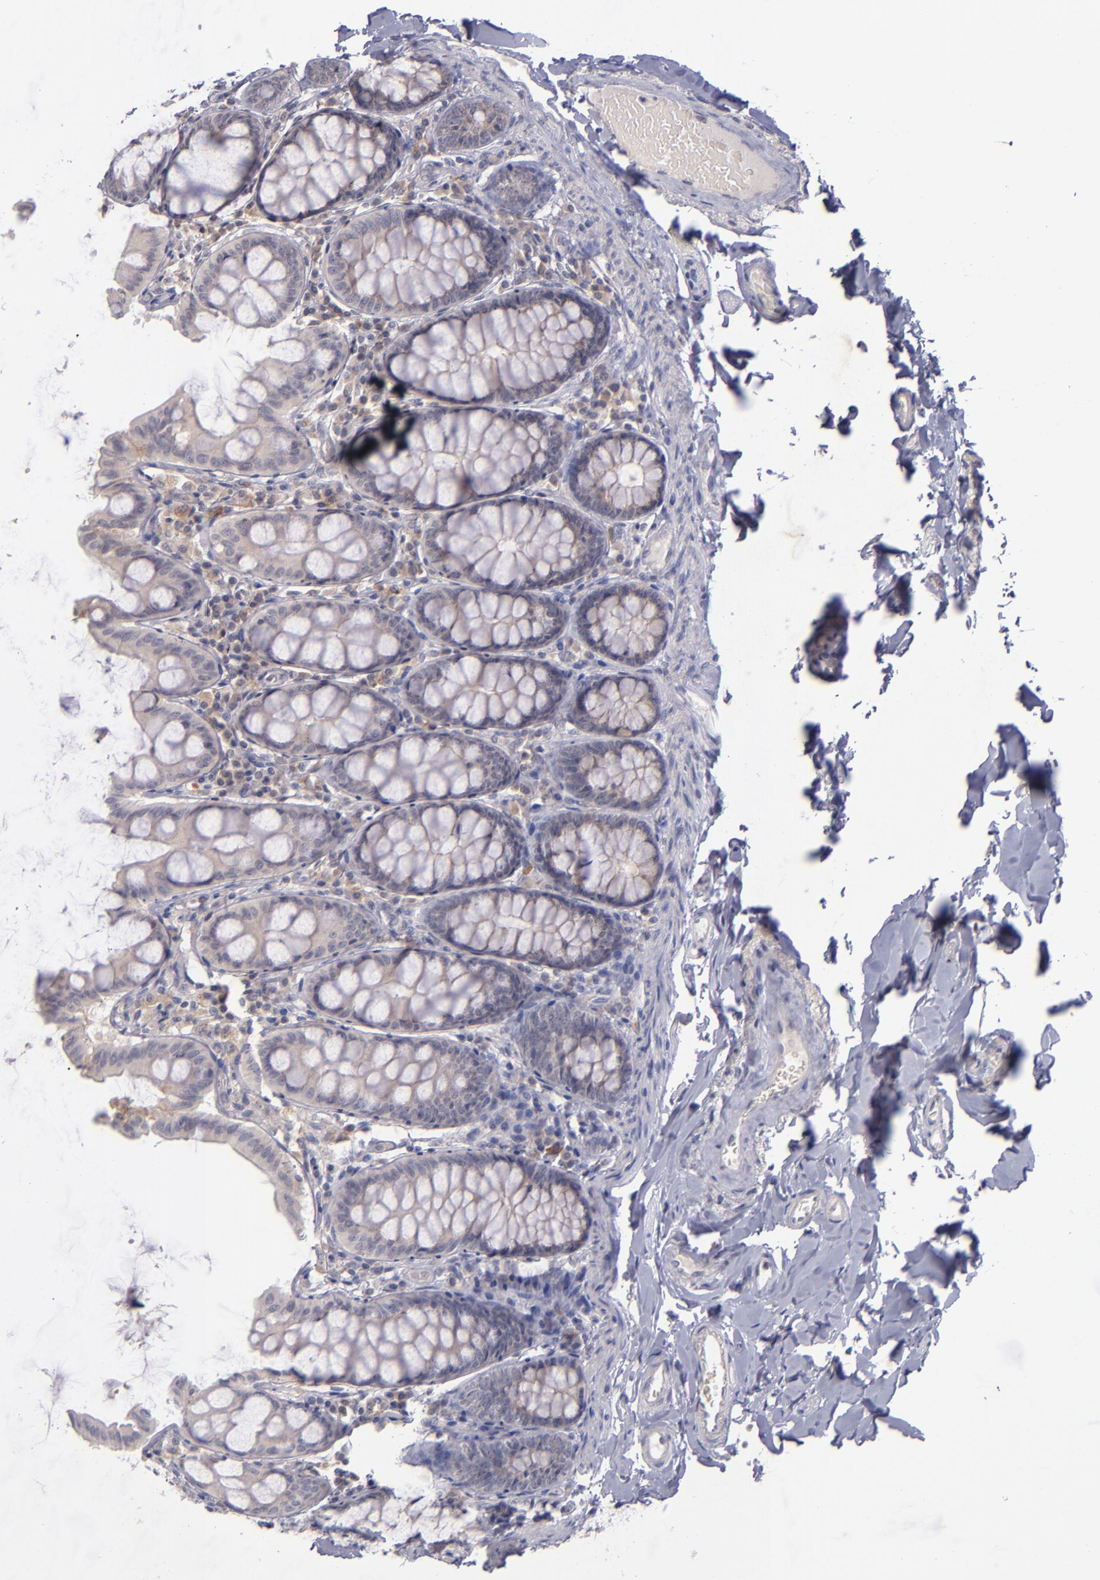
{"staining": {"intensity": "negative", "quantity": "none", "location": "none"}, "tissue": "colon", "cell_type": "Endothelial cells", "image_type": "normal", "snomed": [{"axis": "morphology", "description": "Normal tissue, NOS"}, {"axis": "topography", "description": "Colon"}], "caption": "This is an IHC micrograph of benign colon. There is no positivity in endothelial cells.", "gene": "TSC2", "patient": {"sex": "female", "age": 61}}